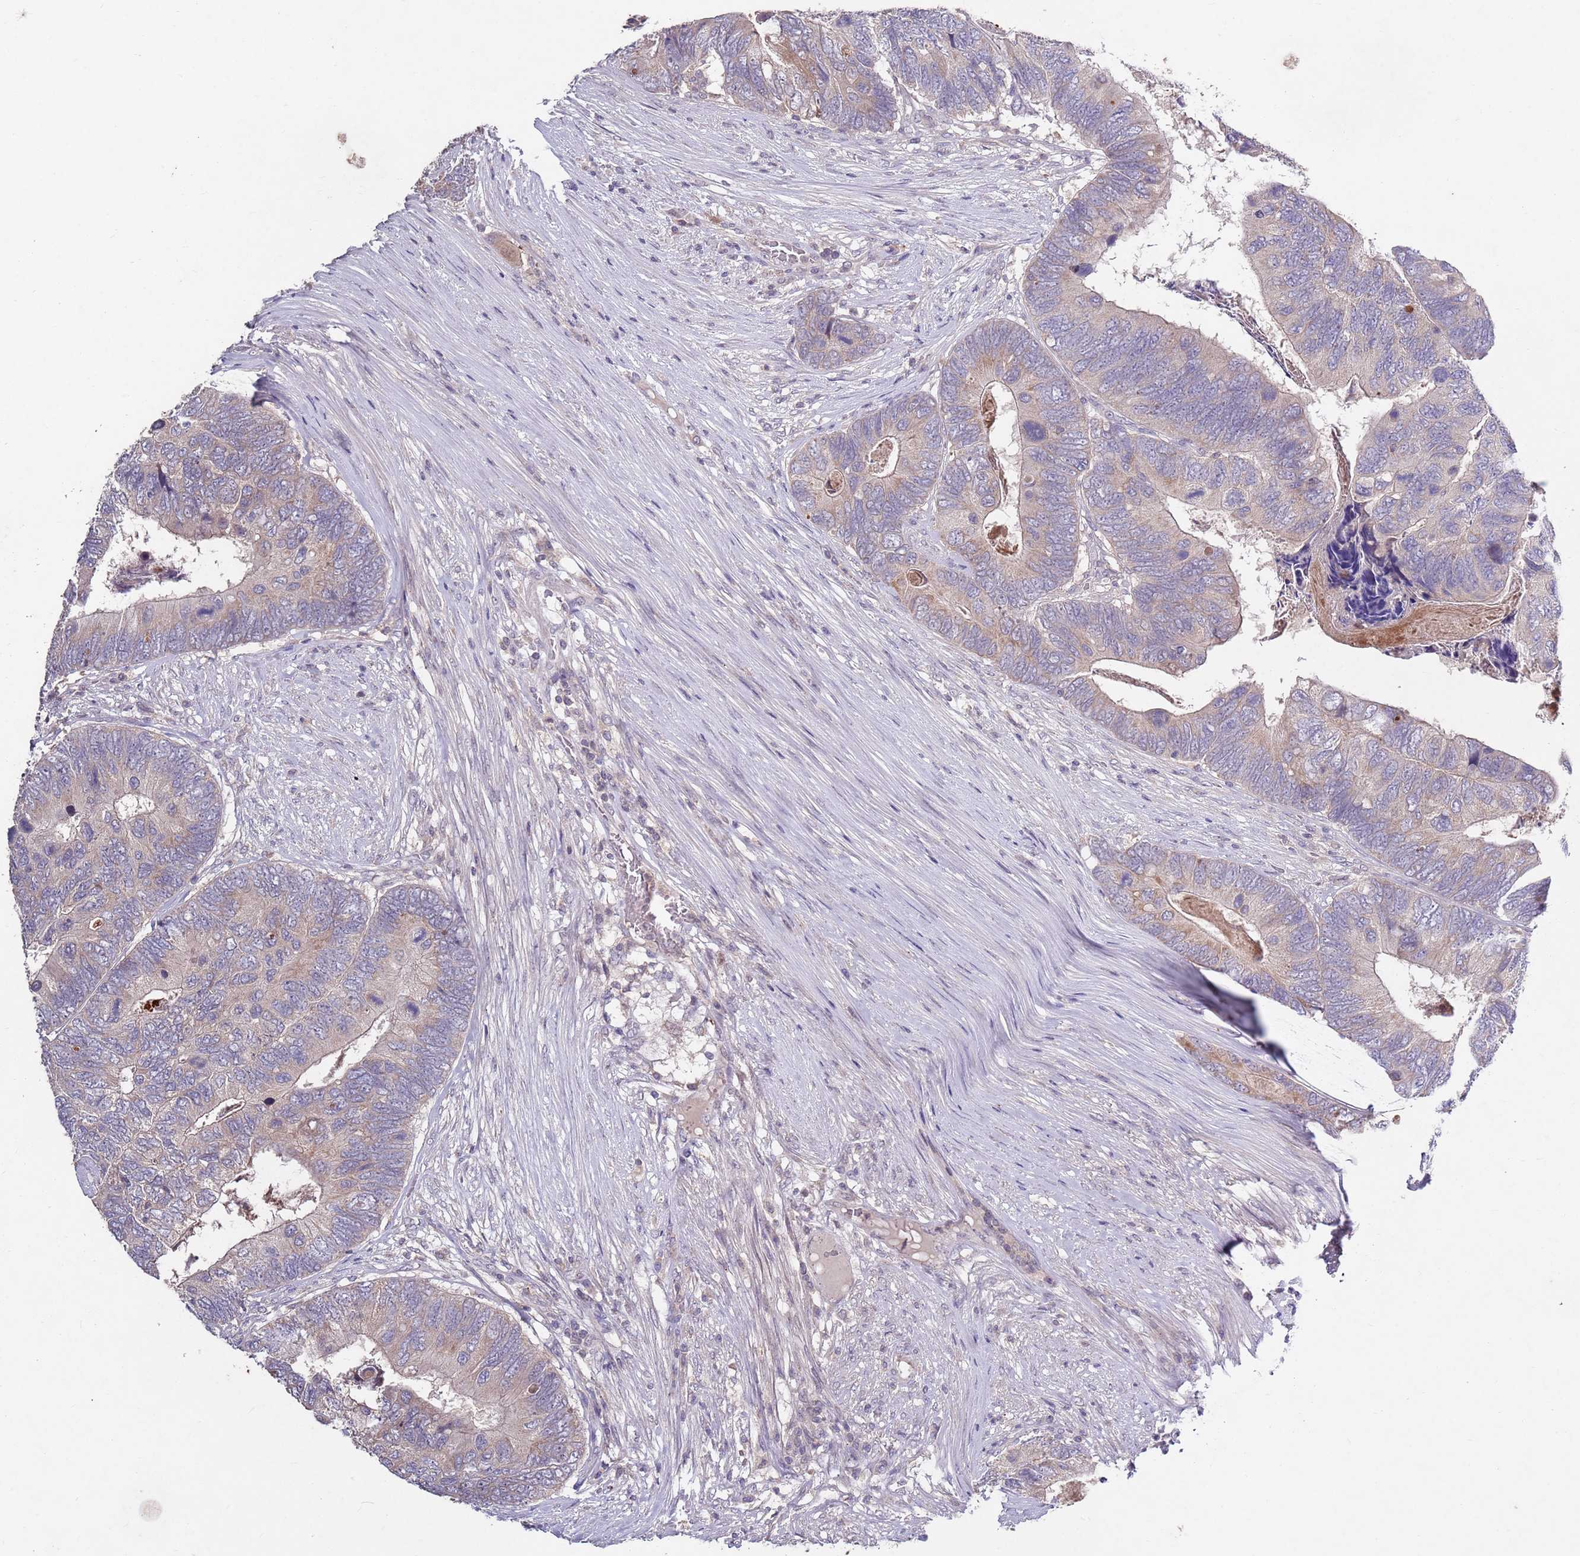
{"staining": {"intensity": "weak", "quantity": "<25%", "location": "cytoplasmic/membranous"}, "tissue": "colorectal cancer", "cell_type": "Tumor cells", "image_type": "cancer", "snomed": [{"axis": "morphology", "description": "Adenocarcinoma, NOS"}, {"axis": "topography", "description": "Colon"}], "caption": "A histopathology image of human adenocarcinoma (colorectal) is negative for staining in tumor cells.", "gene": "NRDE2", "patient": {"sex": "female", "age": 67}}